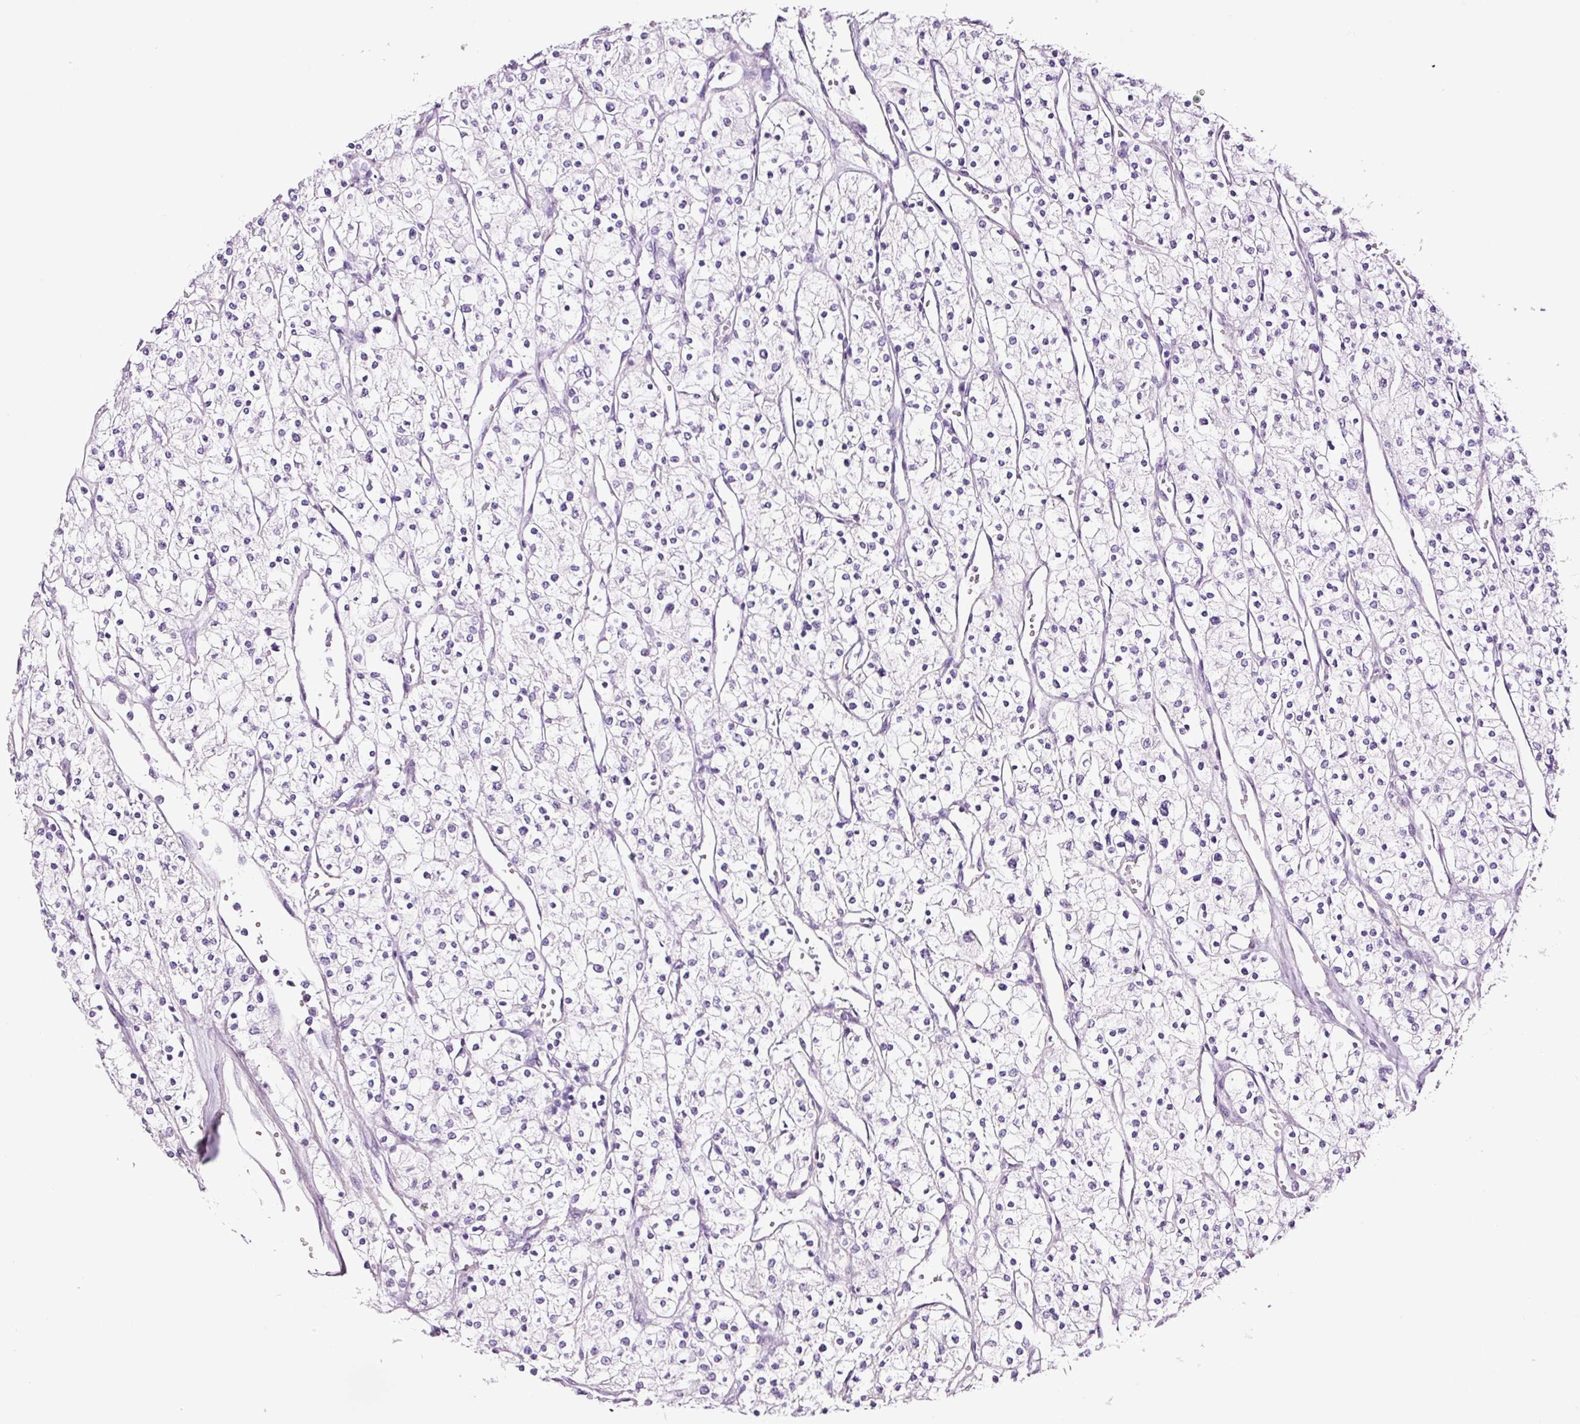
{"staining": {"intensity": "negative", "quantity": "none", "location": "none"}, "tissue": "renal cancer", "cell_type": "Tumor cells", "image_type": "cancer", "snomed": [{"axis": "morphology", "description": "Adenocarcinoma, NOS"}, {"axis": "topography", "description": "Kidney"}], "caption": "This is a histopathology image of IHC staining of renal adenocarcinoma, which shows no staining in tumor cells.", "gene": "RTF2", "patient": {"sex": "male", "age": 80}}